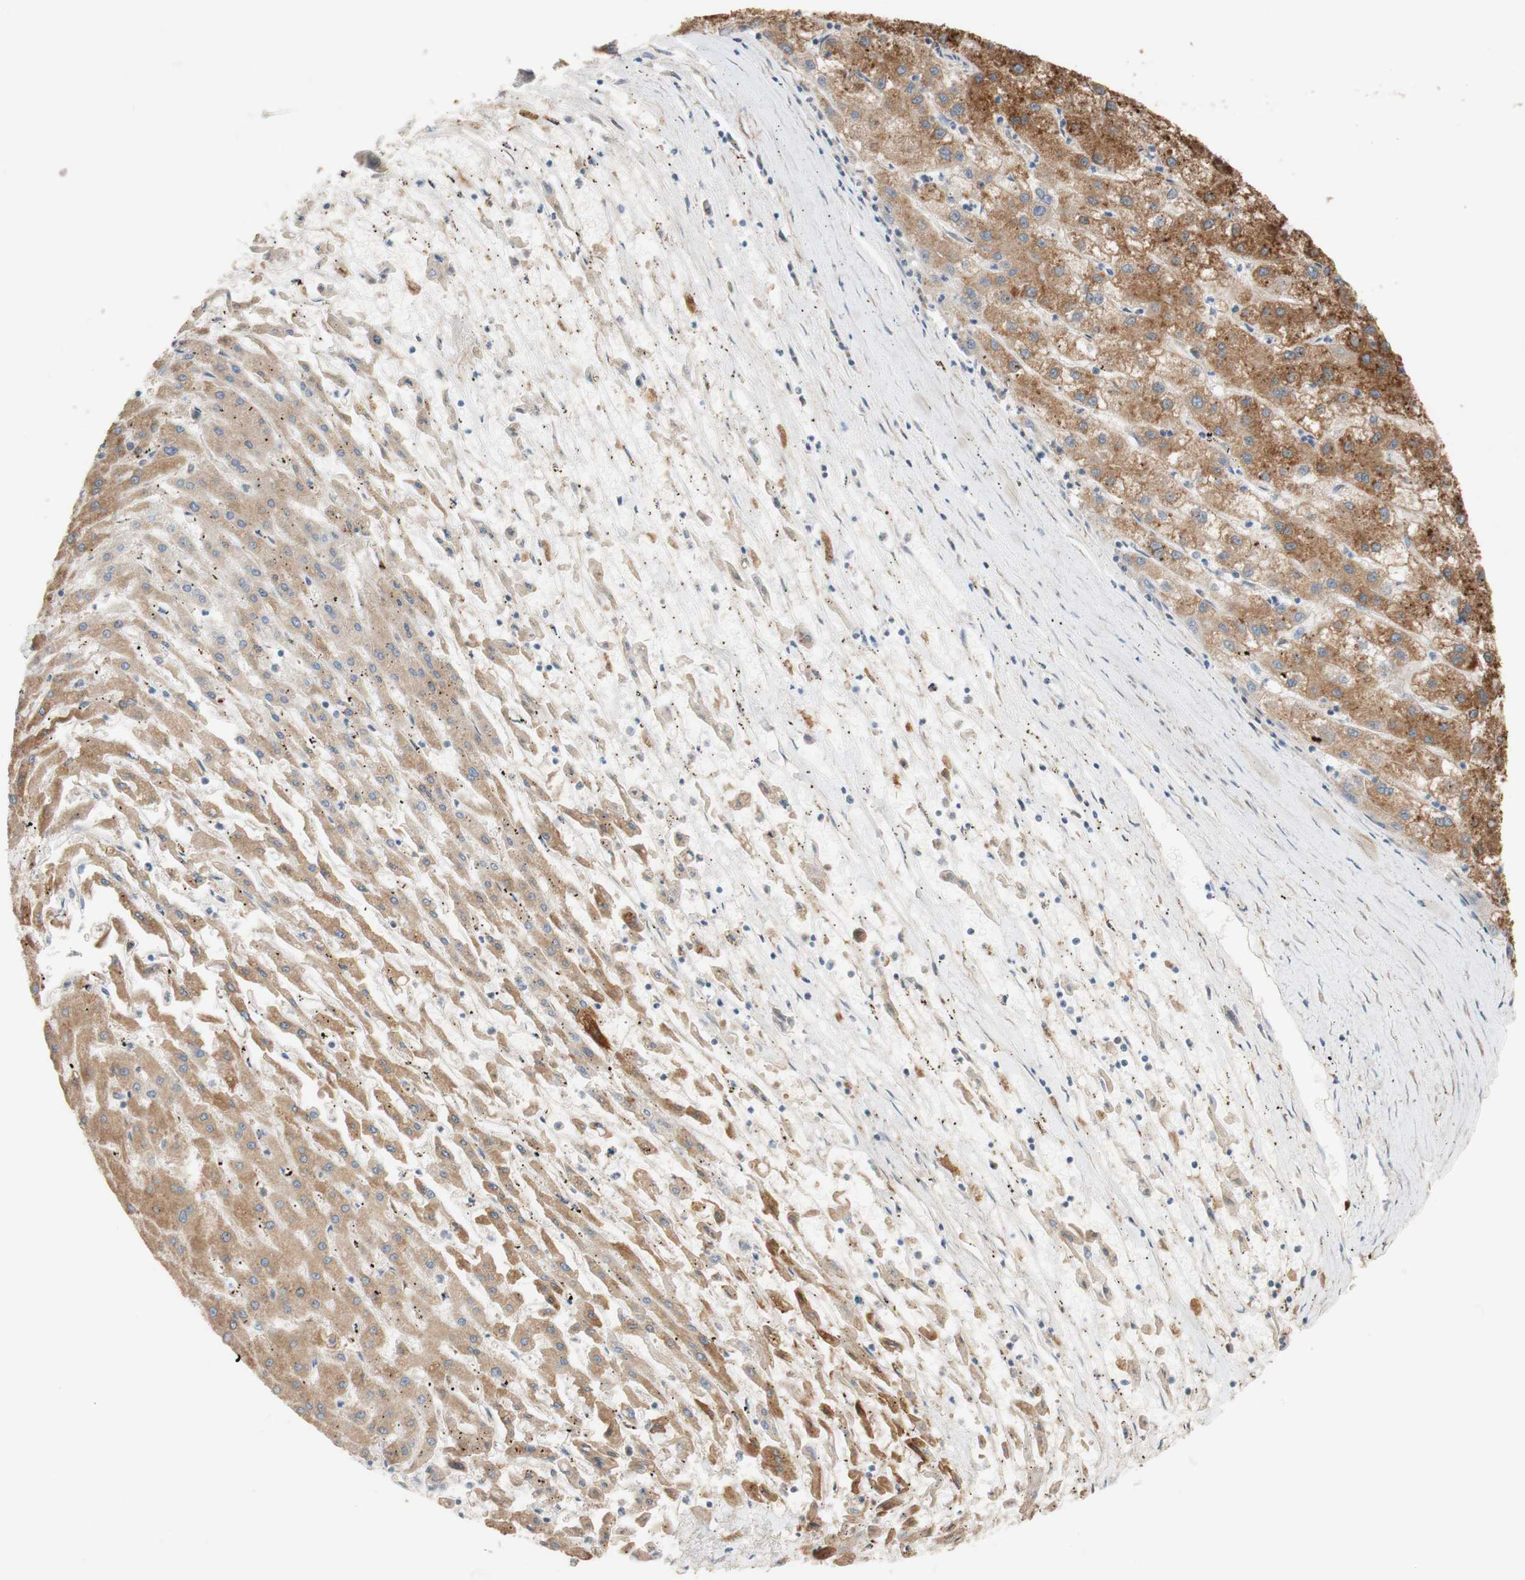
{"staining": {"intensity": "moderate", "quantity": ">75%", "location": "cytoplasmic/membranous"}, "tissue": "liver cancer", "cell_type": "Tumor cells", "image_type": "cancer", "snomed": [{"axis": "morphology", "description": "Carcinoma, Hepatocellular, NOS"}, {"axis": "topography", "description": "Liver"}], "caption": "There is medium levels of moderate cytoplasmic/membranous staining in tumor cells of liver cancer, as demonstrated by immunohistochemical staining (brown color).", "gene": "DKK3", "patient": {"sex": "male", "age": 72}}